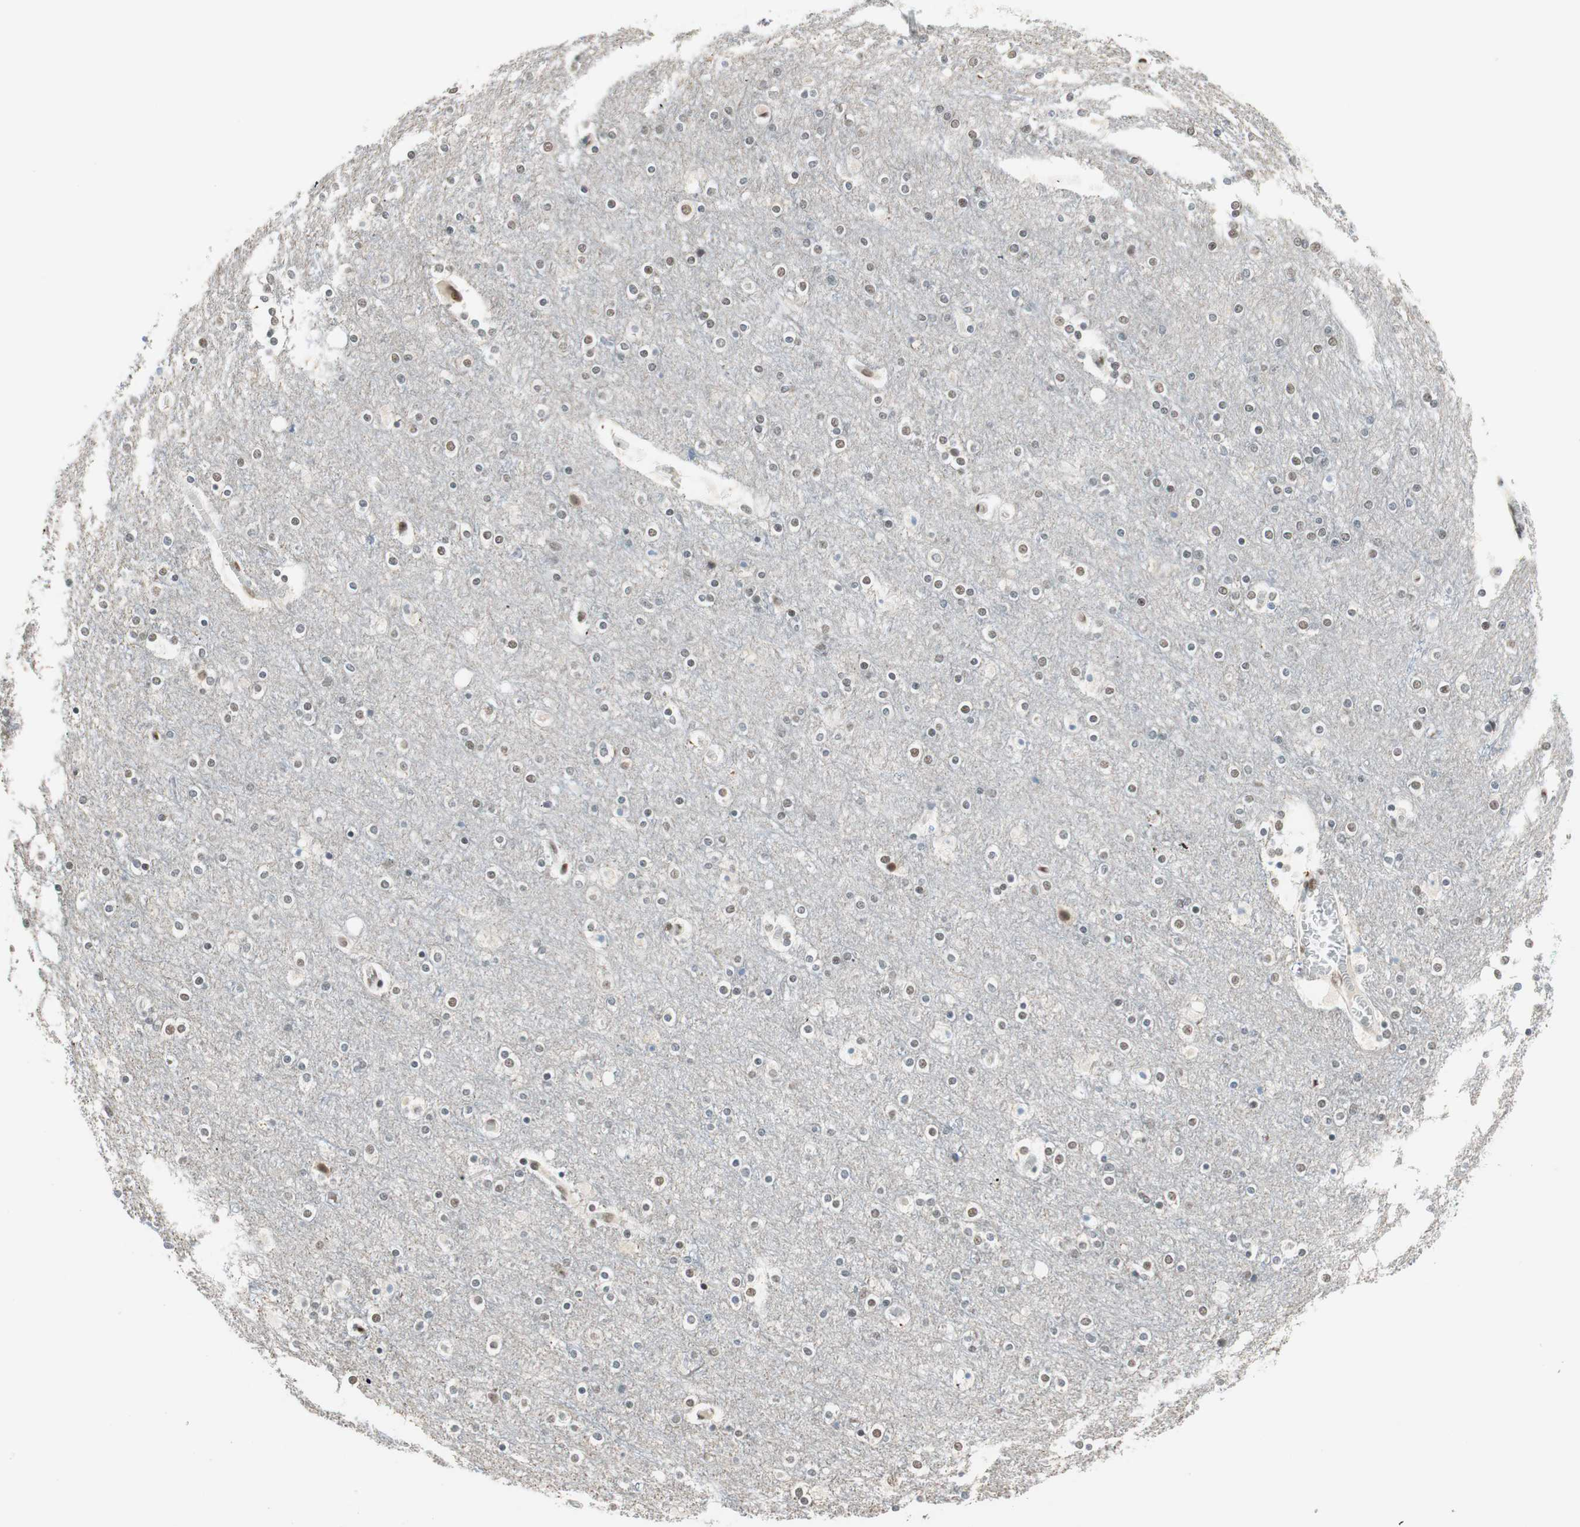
{"staining": {"intensity": "weak", "quantity": "25%-75%", "location": "cytoplasmic/membranous"}, "tissue": "cerebral cortex", "cell_type": "Endothelial cells", "image_type": "normal", "snomed": [{"axis": "morphology", "description": "Normal tissue, NOS"}, {"axis": "topography", "description": "Cerebral cortex"}], "caption": "Protein staining exhibits weak cytoplasmic/membranous staining in about 25%-75% of endothelial cells in normal cerebral cortex. (Stains: DAB in brown, nuclei in blue, Microscopy: brightfield microscopy at high magnification).", "gene": "ZBTB17", "patient": {"sex": "female", "age": 54}}